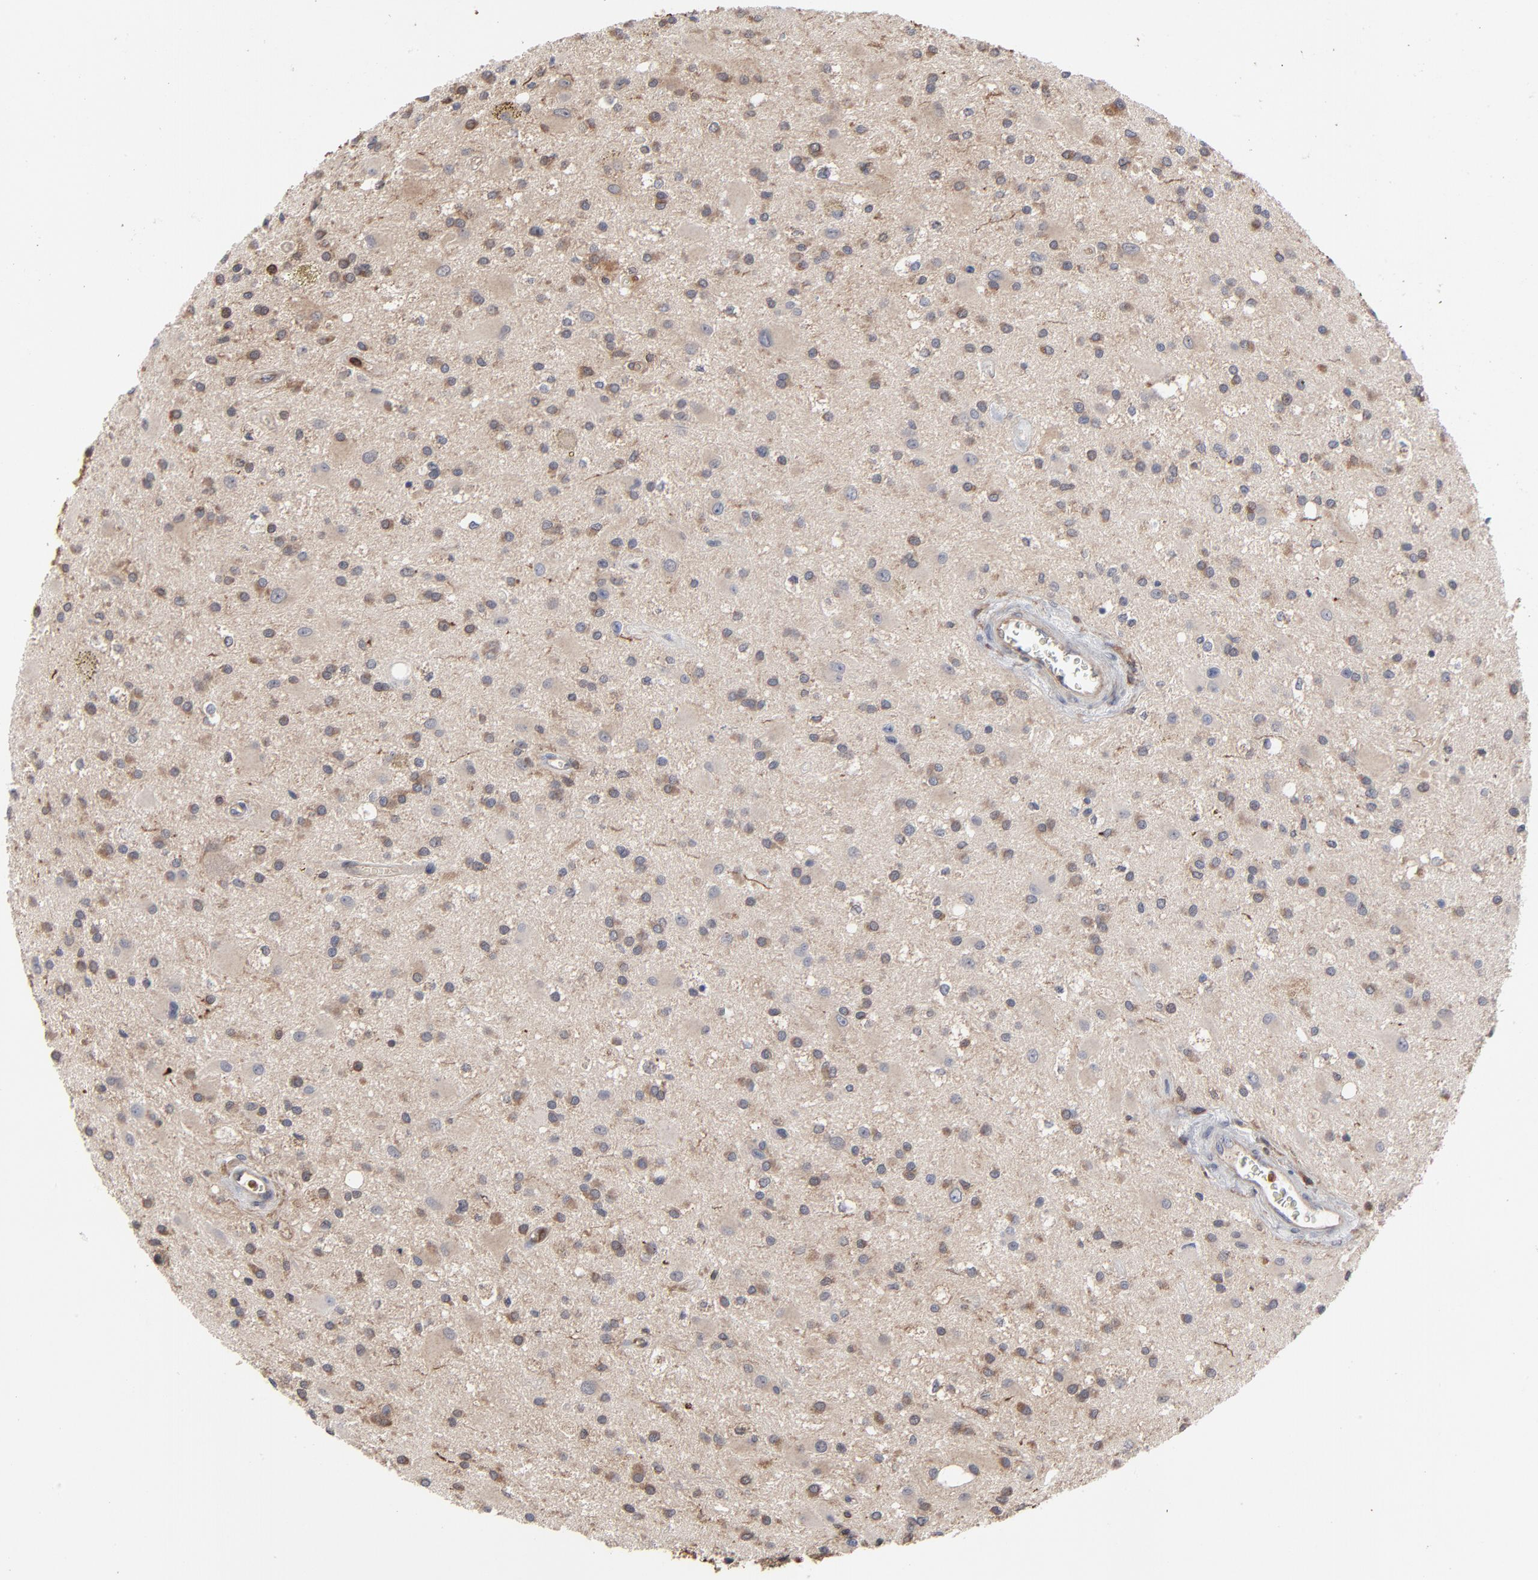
{"staining": {"intensity": "weak", "quantity": "25%-75%", "location": "cytoplasmic/membranous"}, "tissue": "glioma", "cell_type": "Tumor cells", "image_type": "cancer", "snomed": [{"axis": "morphology", "description": "Glioma, malignant, Low grade"}, {"axis": "topography", "description": "Brain"}], "caption": "Human malignant low-grade glioma stained with a brown dye demonstrates weak cytoplasmic/membranous positive expression in about 25%-75% of tumor cells.", "gene": "MAP2K1", "patient": {"sex": "male", "age": 58}}